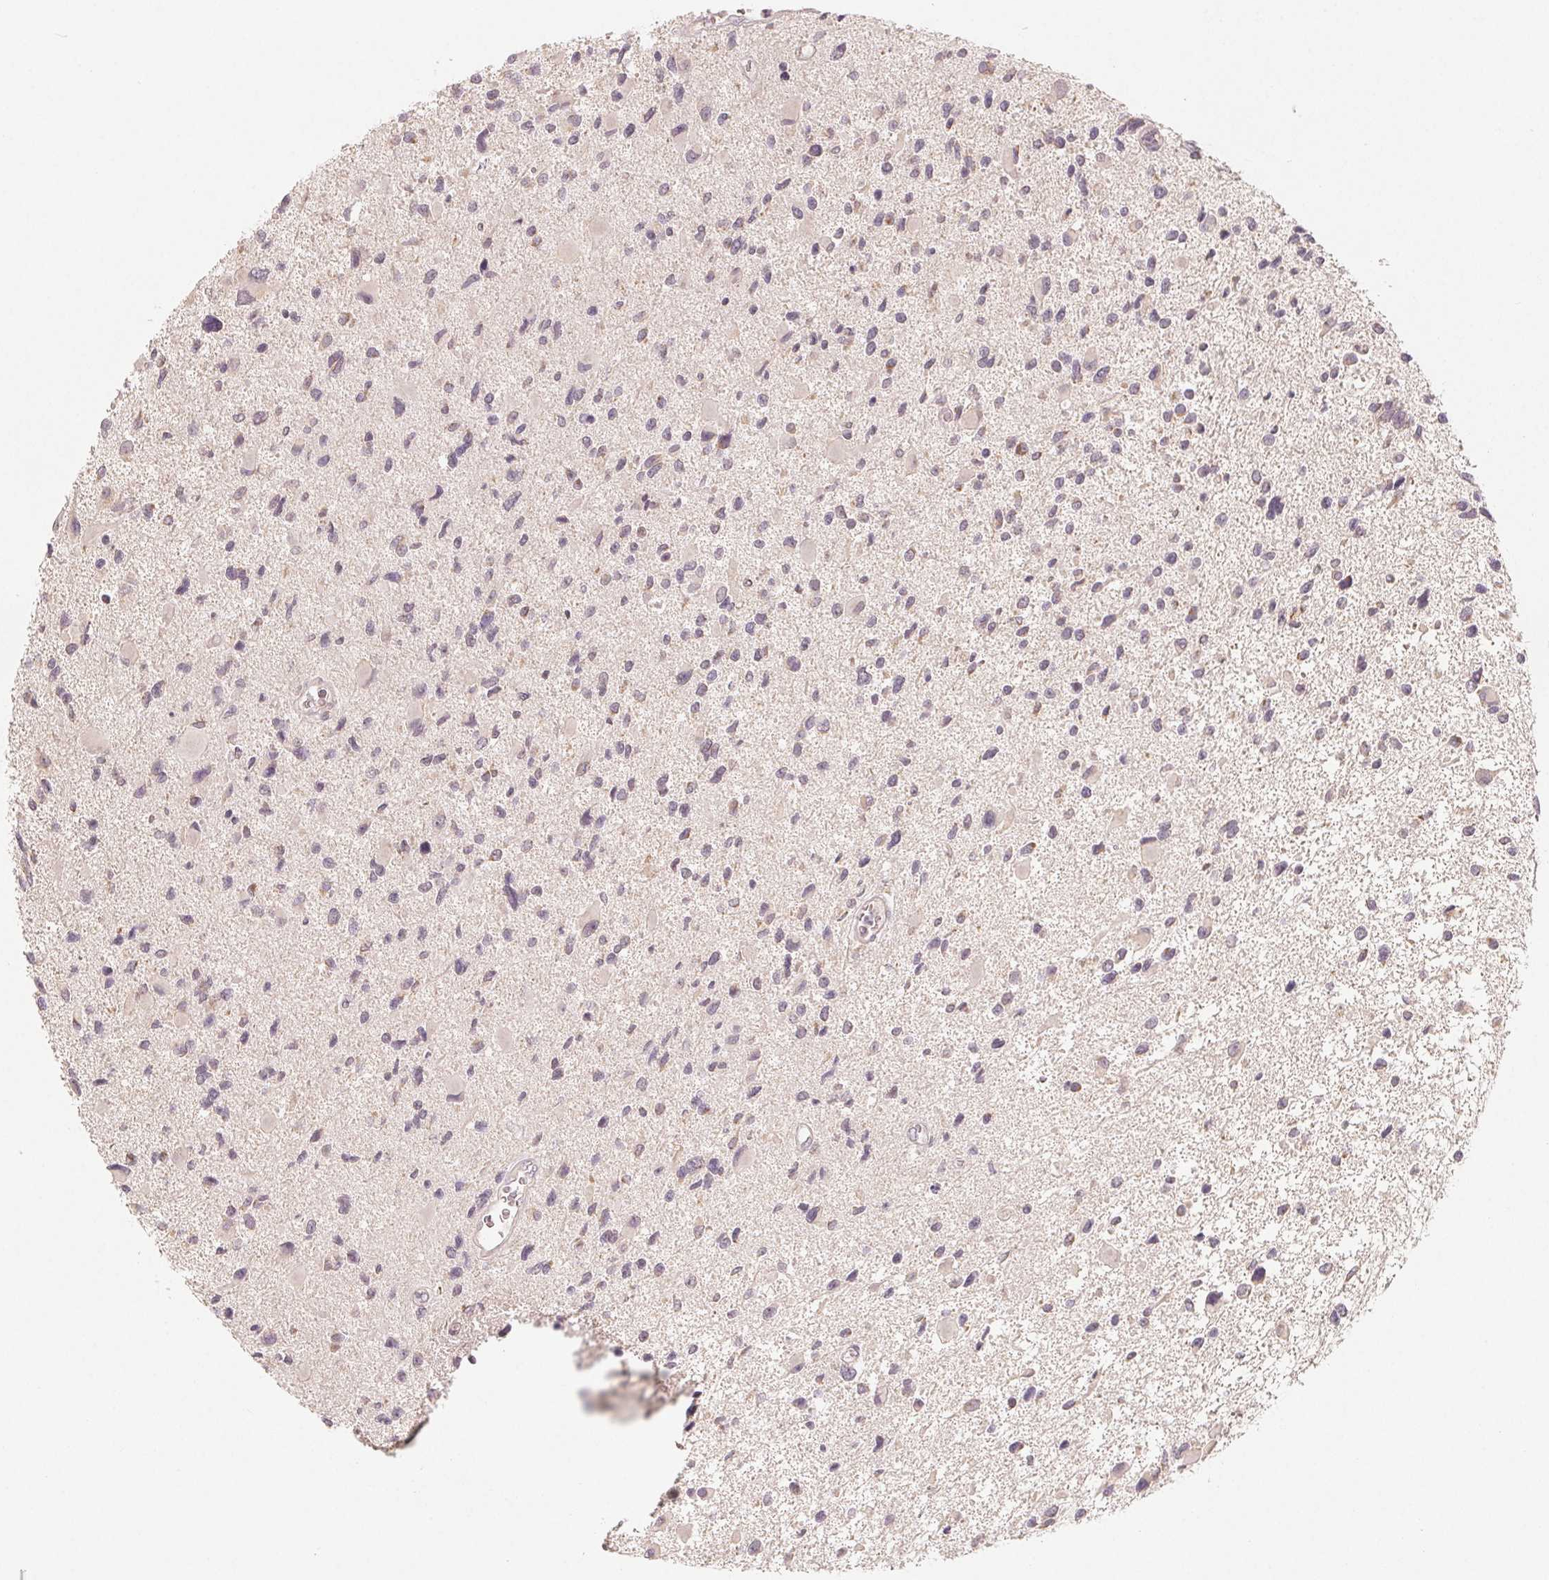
{"staining": {"intensity": "negative", "quantity": "none", "location": "none"}, "tissue": "glioma", "cell_type": "Tumor cells", "image_type": "cancer", "snomed": [{"axis": "morphology", "description": "Glioma, malignant, Low grade"}, {"axis": "topography", "description": "Brain"}], "caption": "The micrograph exhibits no staining of tumor cells in glioma. (IHC, brightfield microscopy, high magnification).", "gene": "GHITM", "patient": {"sex": "female", "age": 32}}